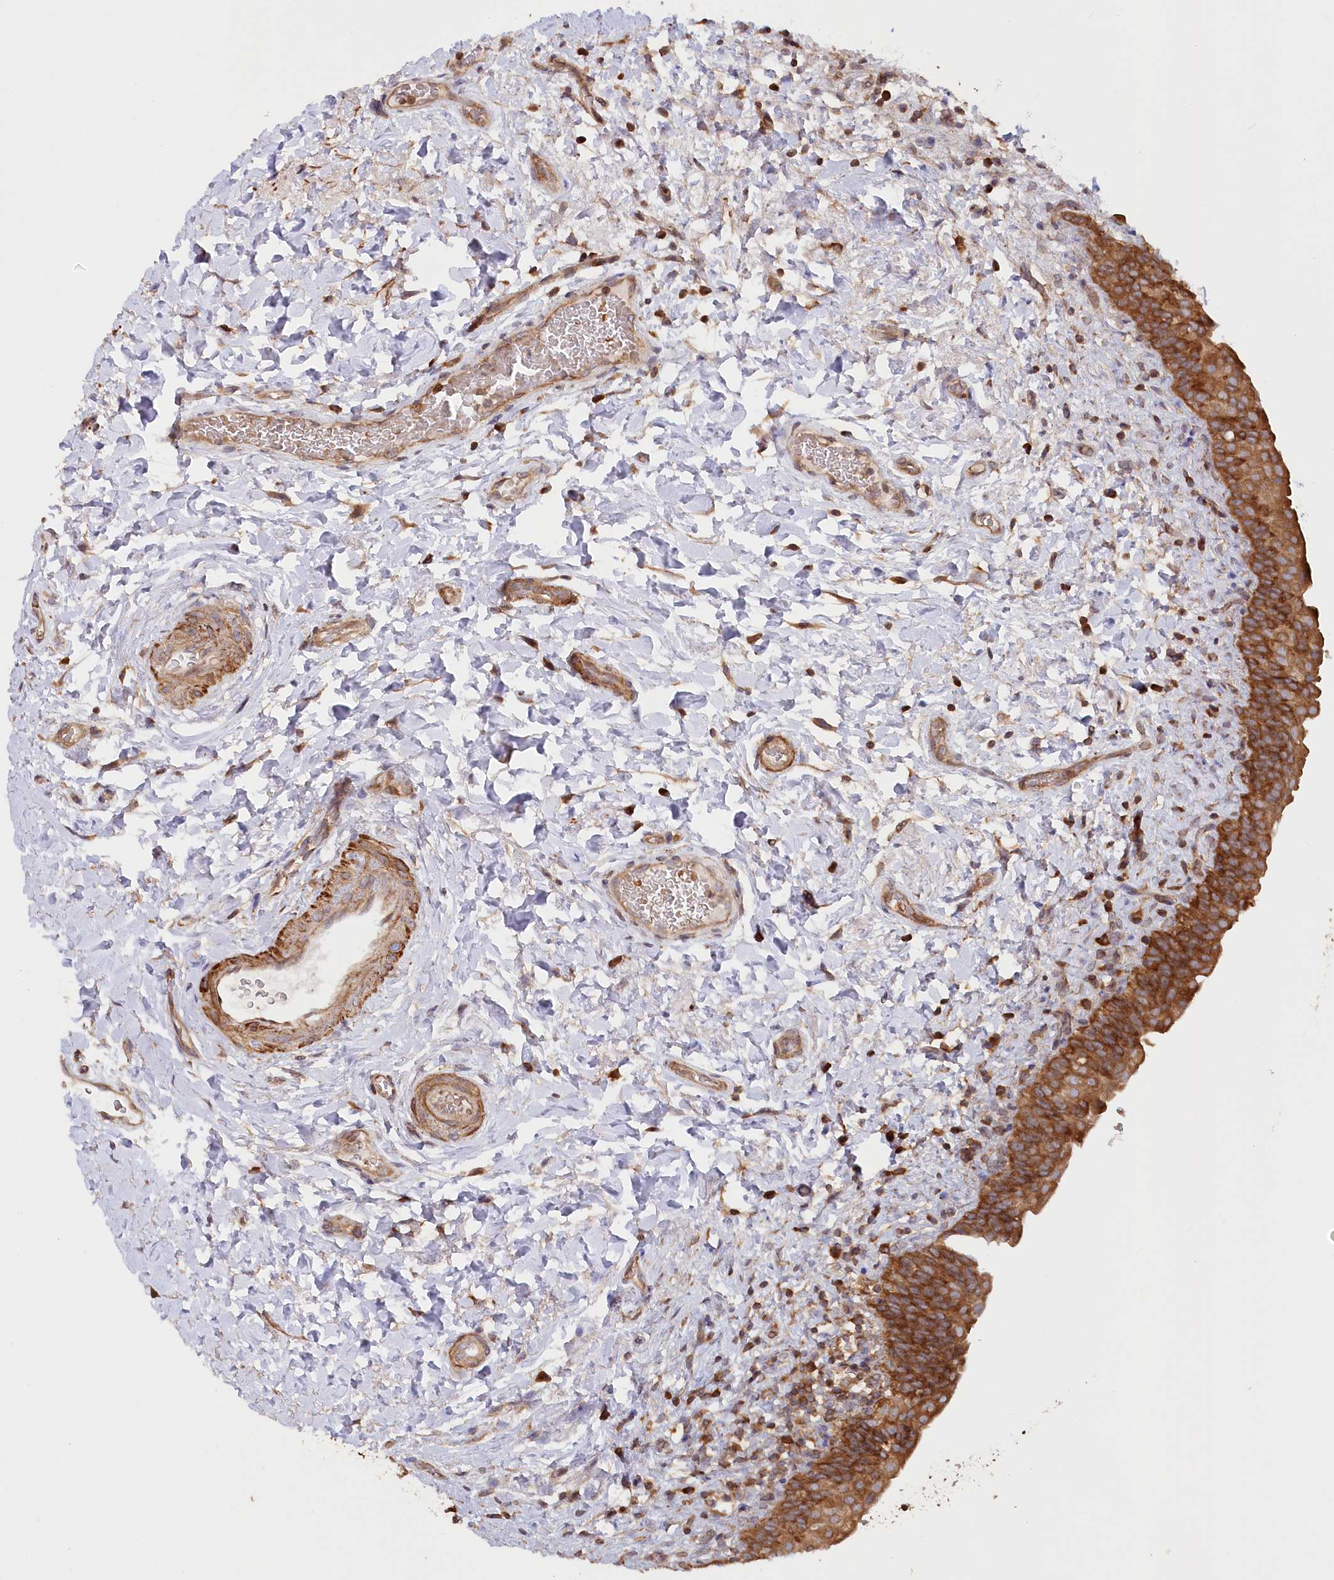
{"staining": {"intensity": "strong", "quantity": ">75%", "location": "cytoplasmic/membranous"}, "tissue": "urinary bladder", "cell_type": "Urothelial cells", "image_type": "normal", "snomed": [{"axis": "morphology", "description": "Normal tissue, NOS"}, {"axis": "topography", "description": "Urinary bladder"}], "caption": "This photomicrograph reveals immunohistochemistry staining of unremarkable urinary bladder, with high strong cytoplasmic/membranous positivity in about >75% of urothelial cells.", "gene": "PAIP2", "patient": {"sex": "male", "age": 83}}